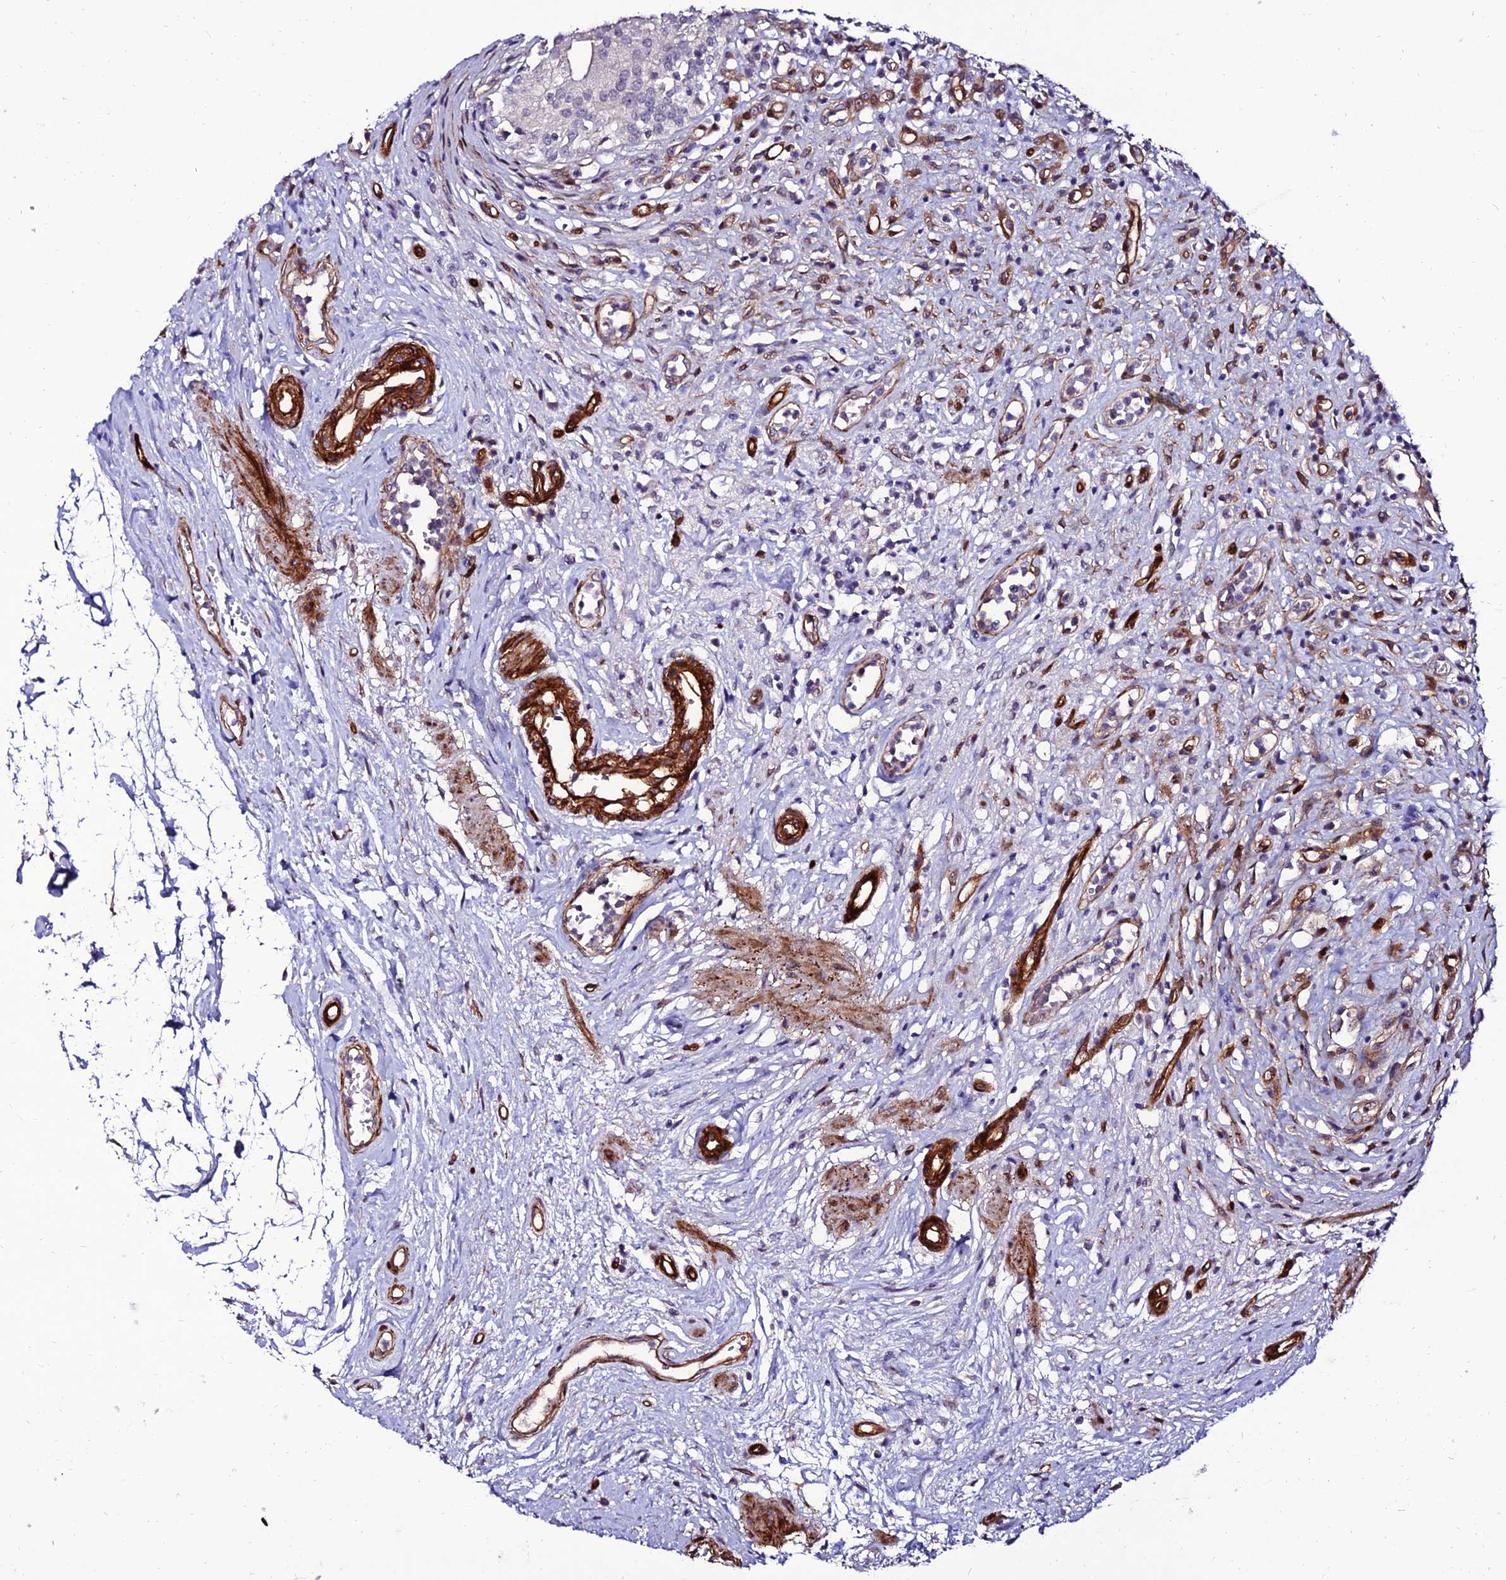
{"staining": {"intensity": "negative", "quantity": "none", "location": "none"}, "tissue": "urinary bladder", "cell_type": "Urothelial cells", "image_type": "normal", "snomed": [{"axis": "morphology", "description": "Normal tissue, NOS"}, {"axis": "morphology", "description": "Inflammation, NOS"}, {"axis": "topography", "description": "Urinary bladder"}], "caption": "Urothelial cells show no significant protein staining in unremarkable urinary bladder.", "gene": "ALDH3B2", "patient": {"sex": "male", "age": 63}}